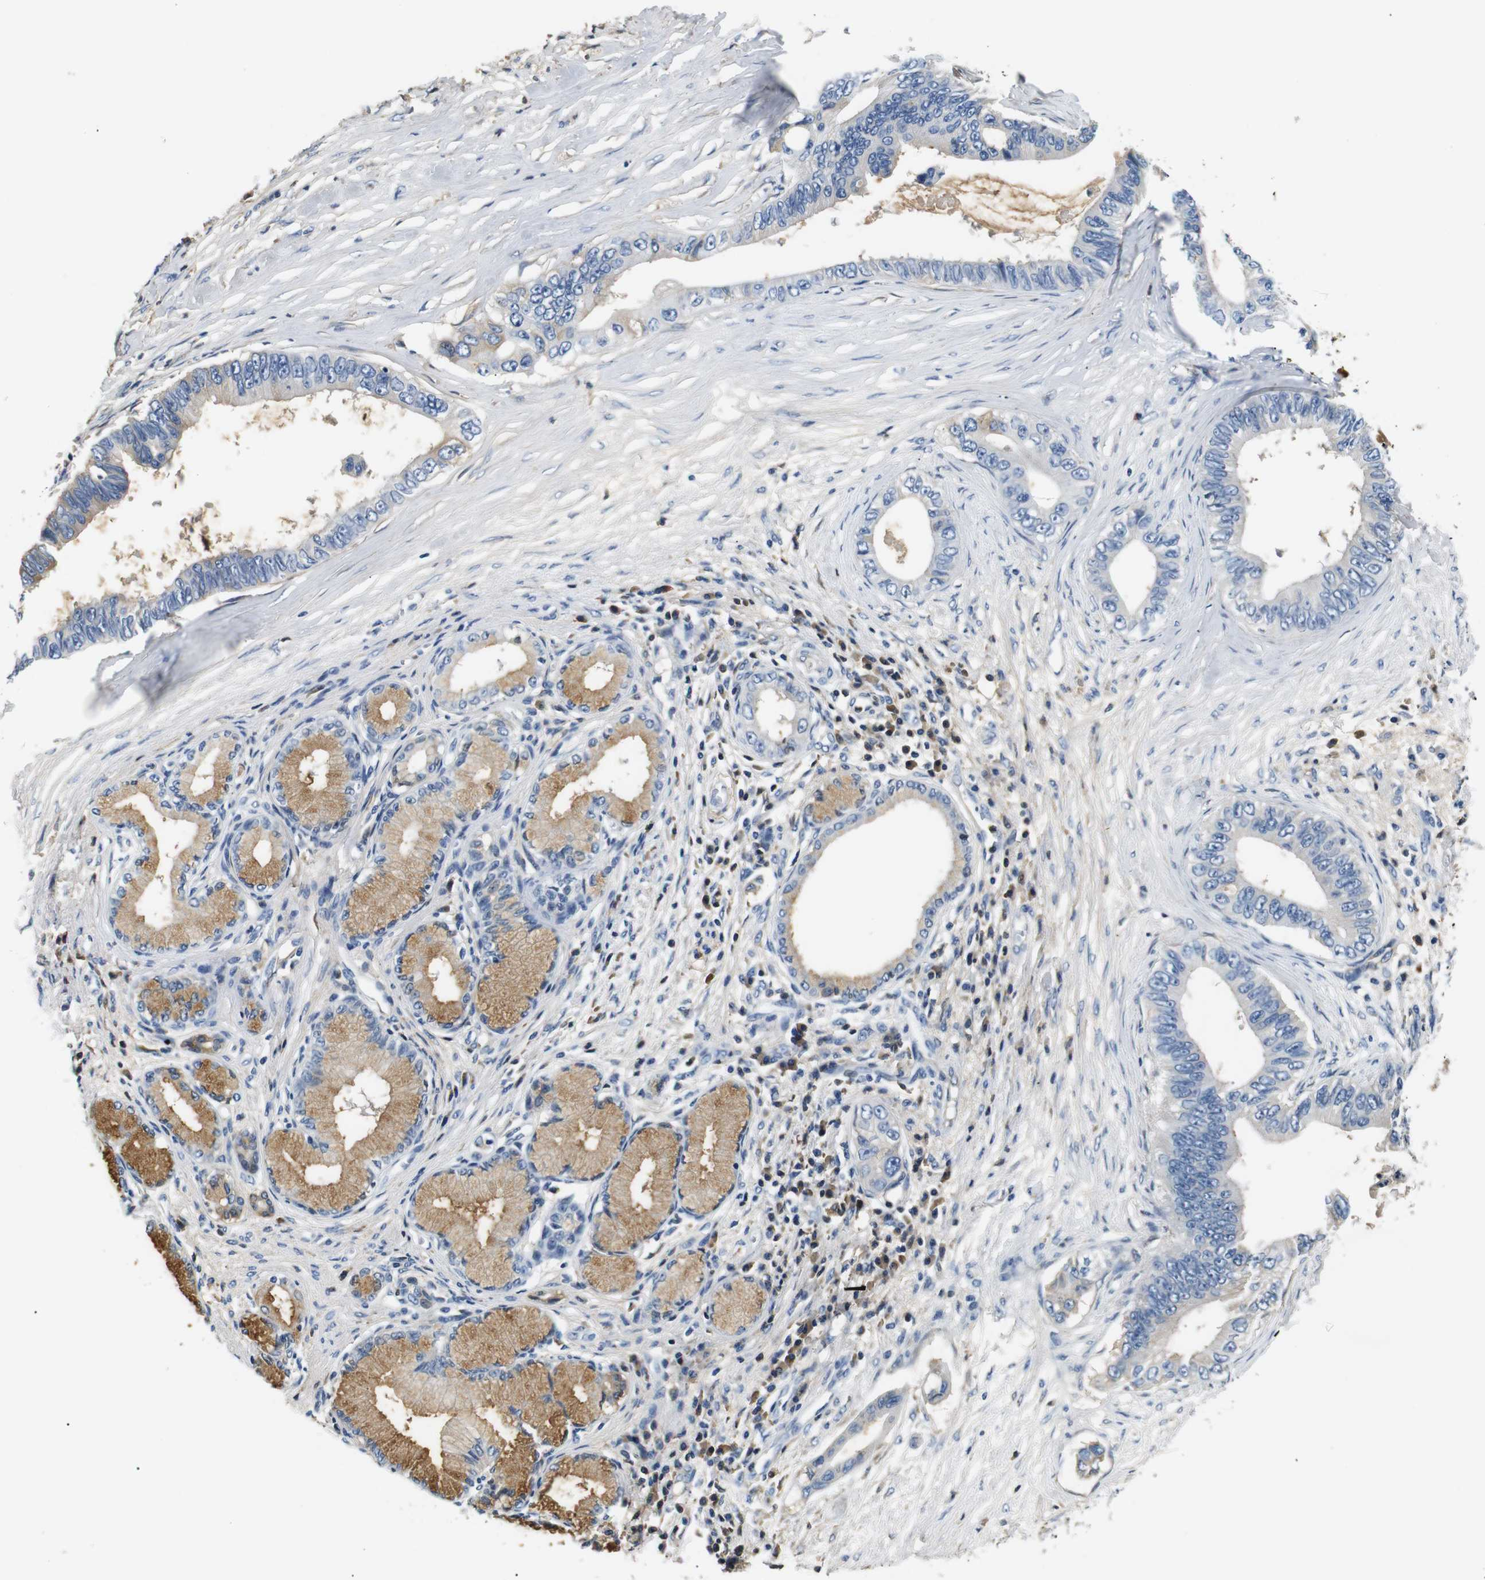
{"staining": {"intensity": "weak", "quantity": "<25%", "location": "cytoplasmic/membranous"}, "tissue": "pancreatic cancer", "cell_type": "Tumor cells", "image_type": "cancer", "snomed": [{"axis": "morphology", "description": "Adenocarcinoma, NOS"}, {"axis": "topography", "description": "Pancreas"}], "caption": "Adenocarcinoma (pancreatic) was stained to show a protein in brown. There is no significant positivity in tumor cells.", "gene": "LHCGR", "patient": {"sex": "male", "age": 77}}